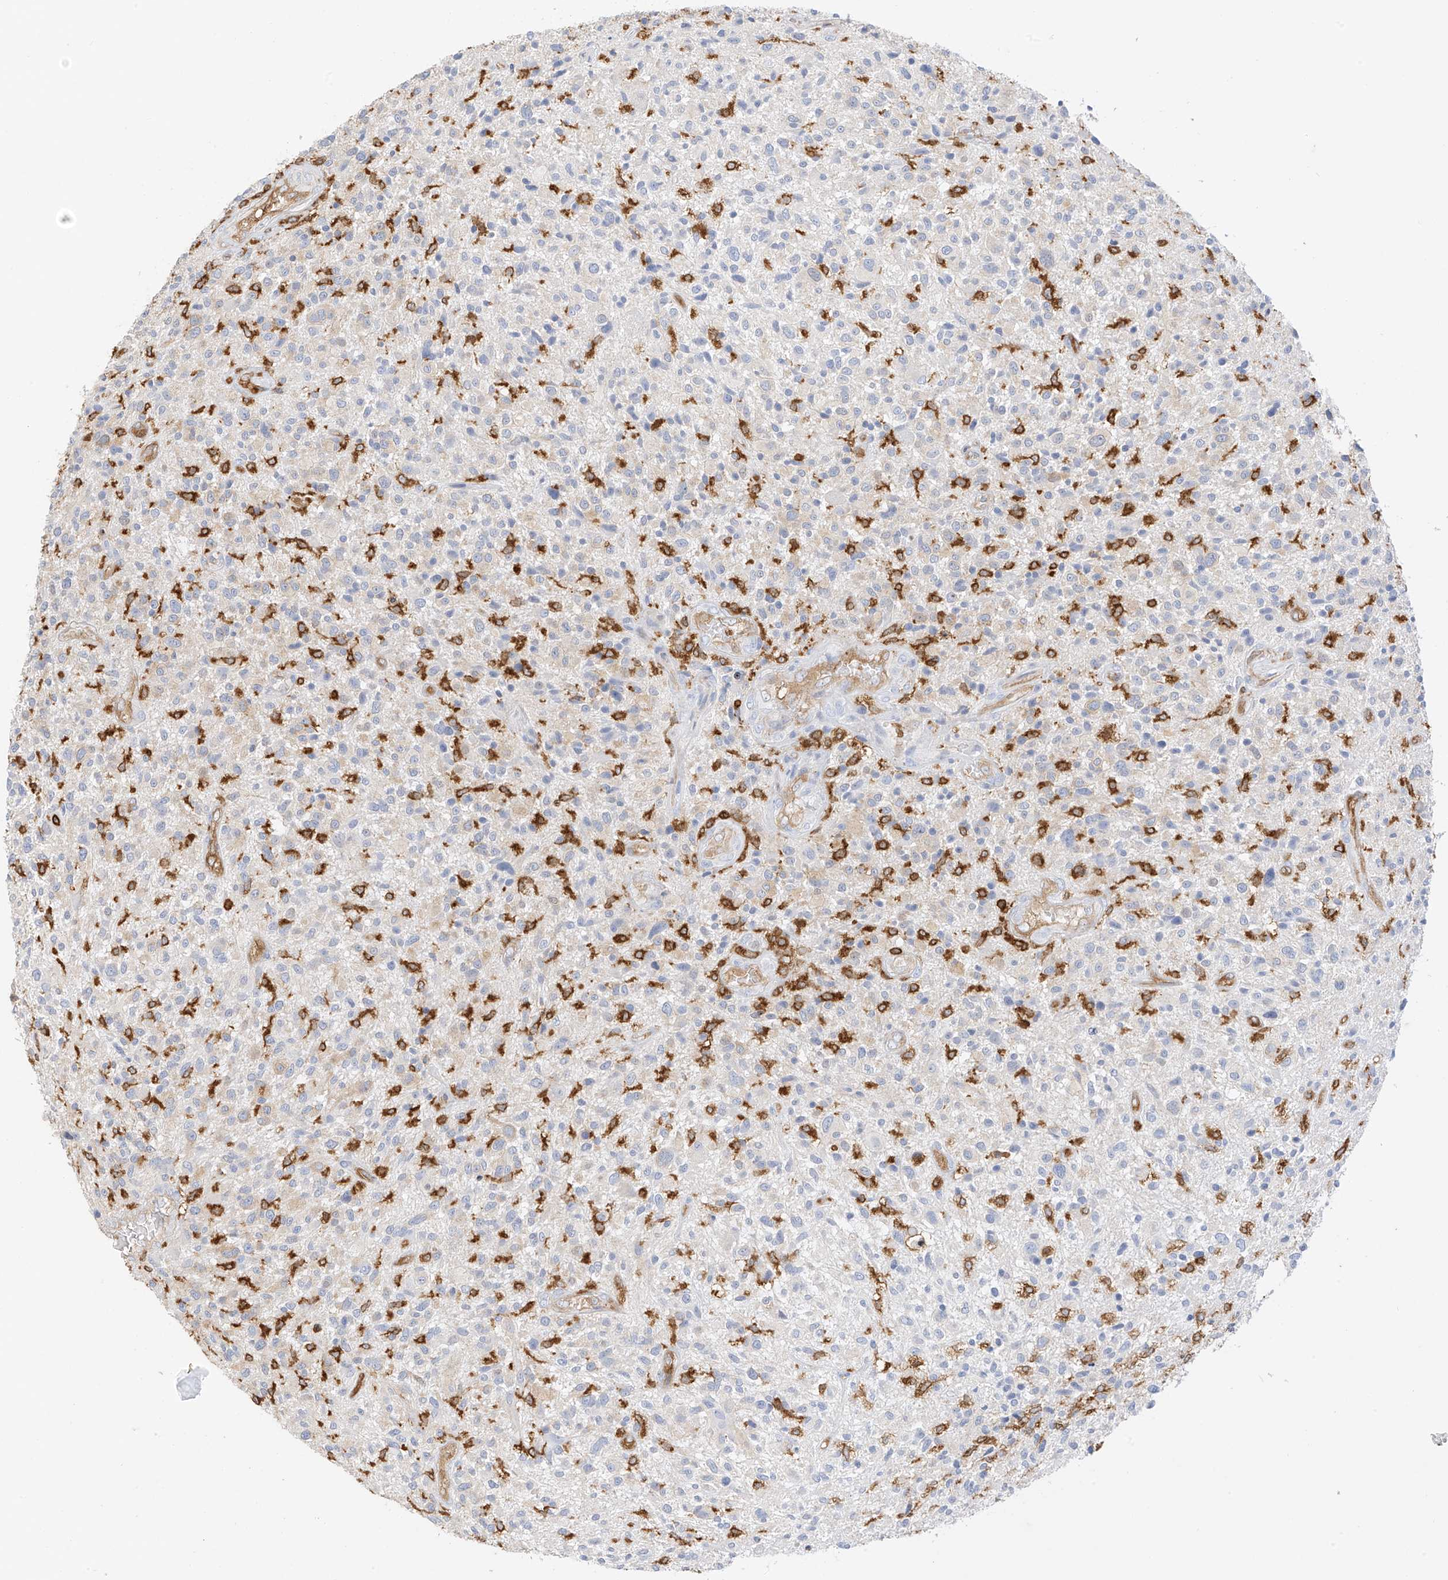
{"staining": {"intensity": "negative", "quantity": "none", "location": "none"}, "tissue": "glioma", "cell_type": "Tumor cells", "image_type": "cancer", "snomed": [{"axis": "morphology", "description": "Glioma, malignant, High grade"}, {"axis": "topography", "description": "Brain"}], "caption": "DAB immunohistochemical staining of malignant high-grade glioma exhibits no significant expression in tumor cells.", "gene": "ARHGAP25", "patient": {"sex": "male", "age": 47}}